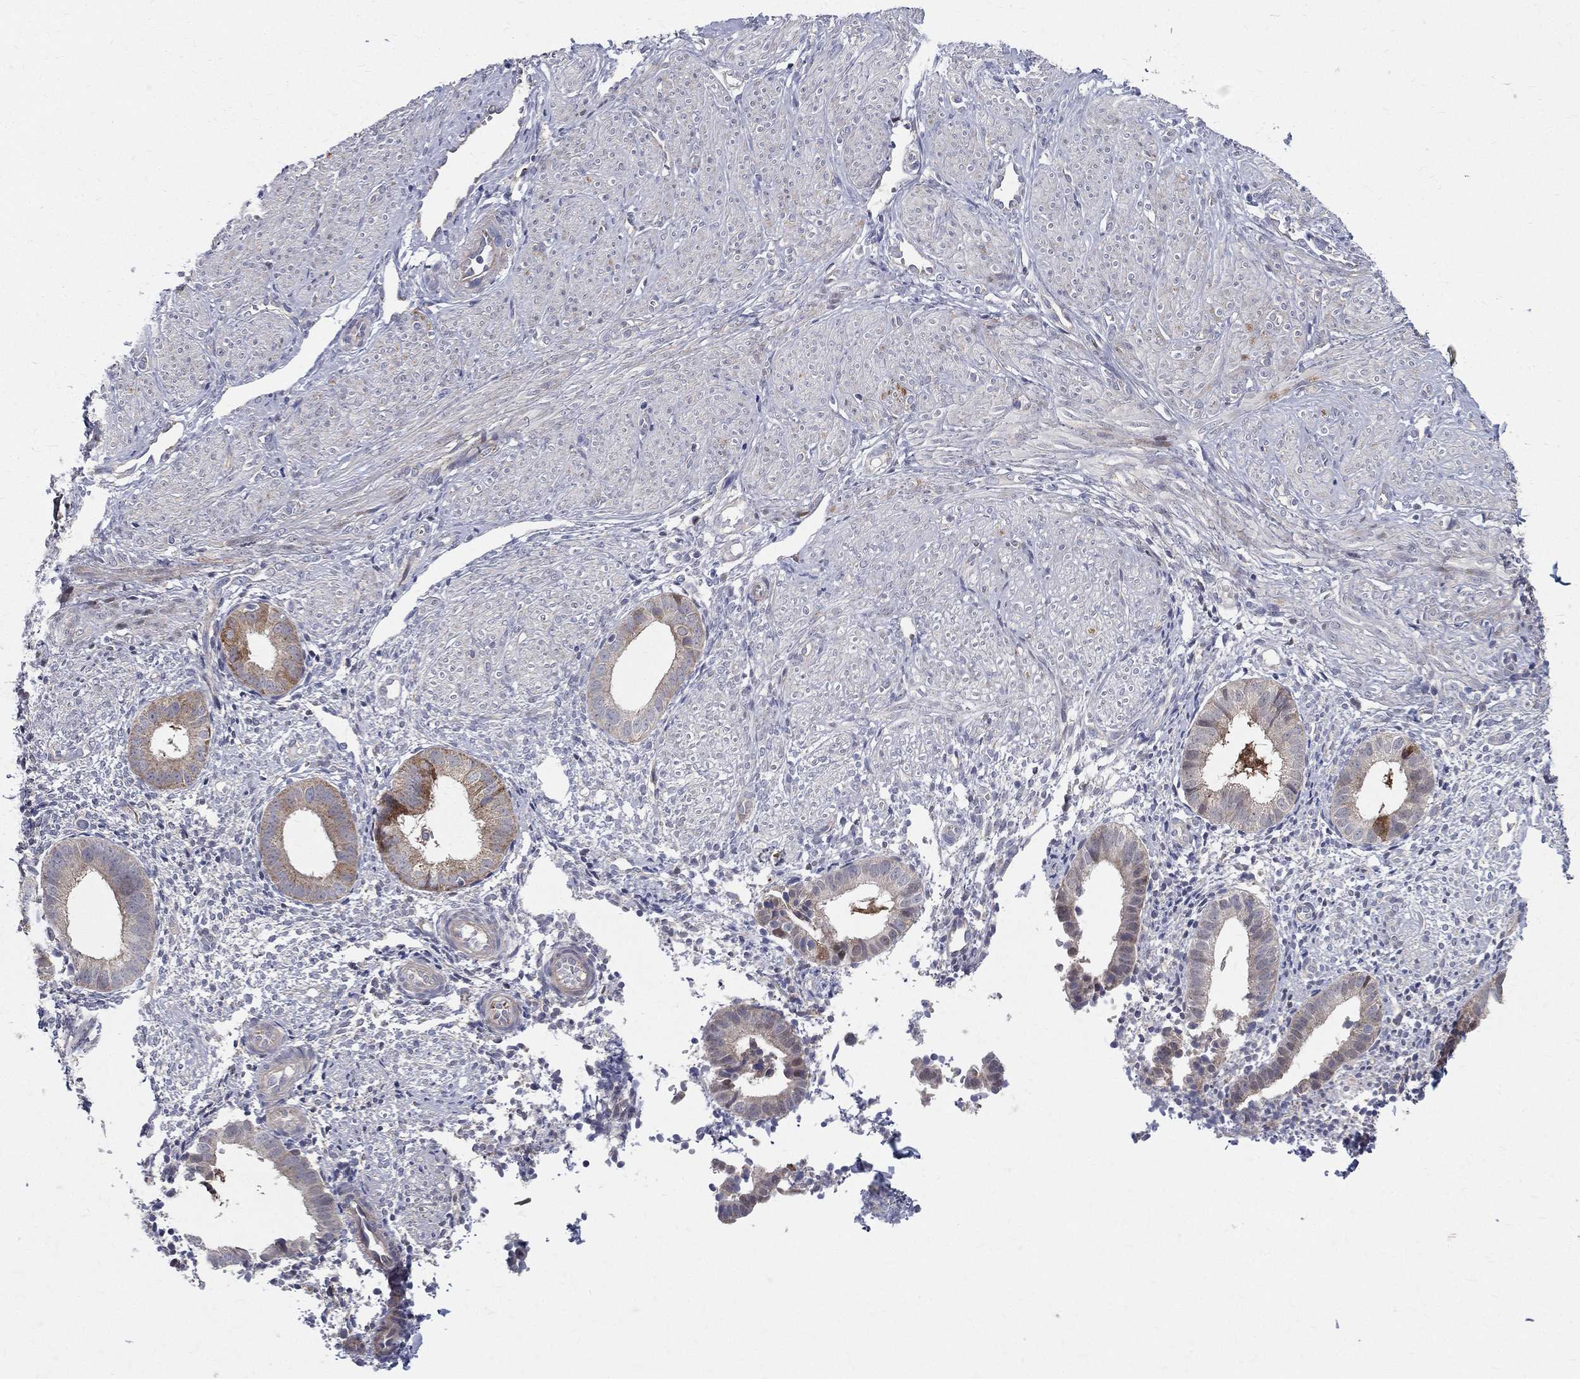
{"staining": {"intensity": "negative", "quantity": "none", "location": "none"}, "tissue": "endometrium", "cell_type": "Cells in endometrial stroma", "image_type": "normal", "snomed": [{"axis": "morphology", "description": "Normal tissue, NOS"}, {"axis": "topography", "description": "Endometrium"}], "caption": "Micrograph shows no significant protein positivity in cells in endometrial stroma of unremarkable endometrium. (DAB (3,3'-diaminobenzidine) immunohistochemistry visualized using brightfield microscopy, high magnification).", "gene": "POMZP3", "patient": {"sex": "female", "age": 47}}